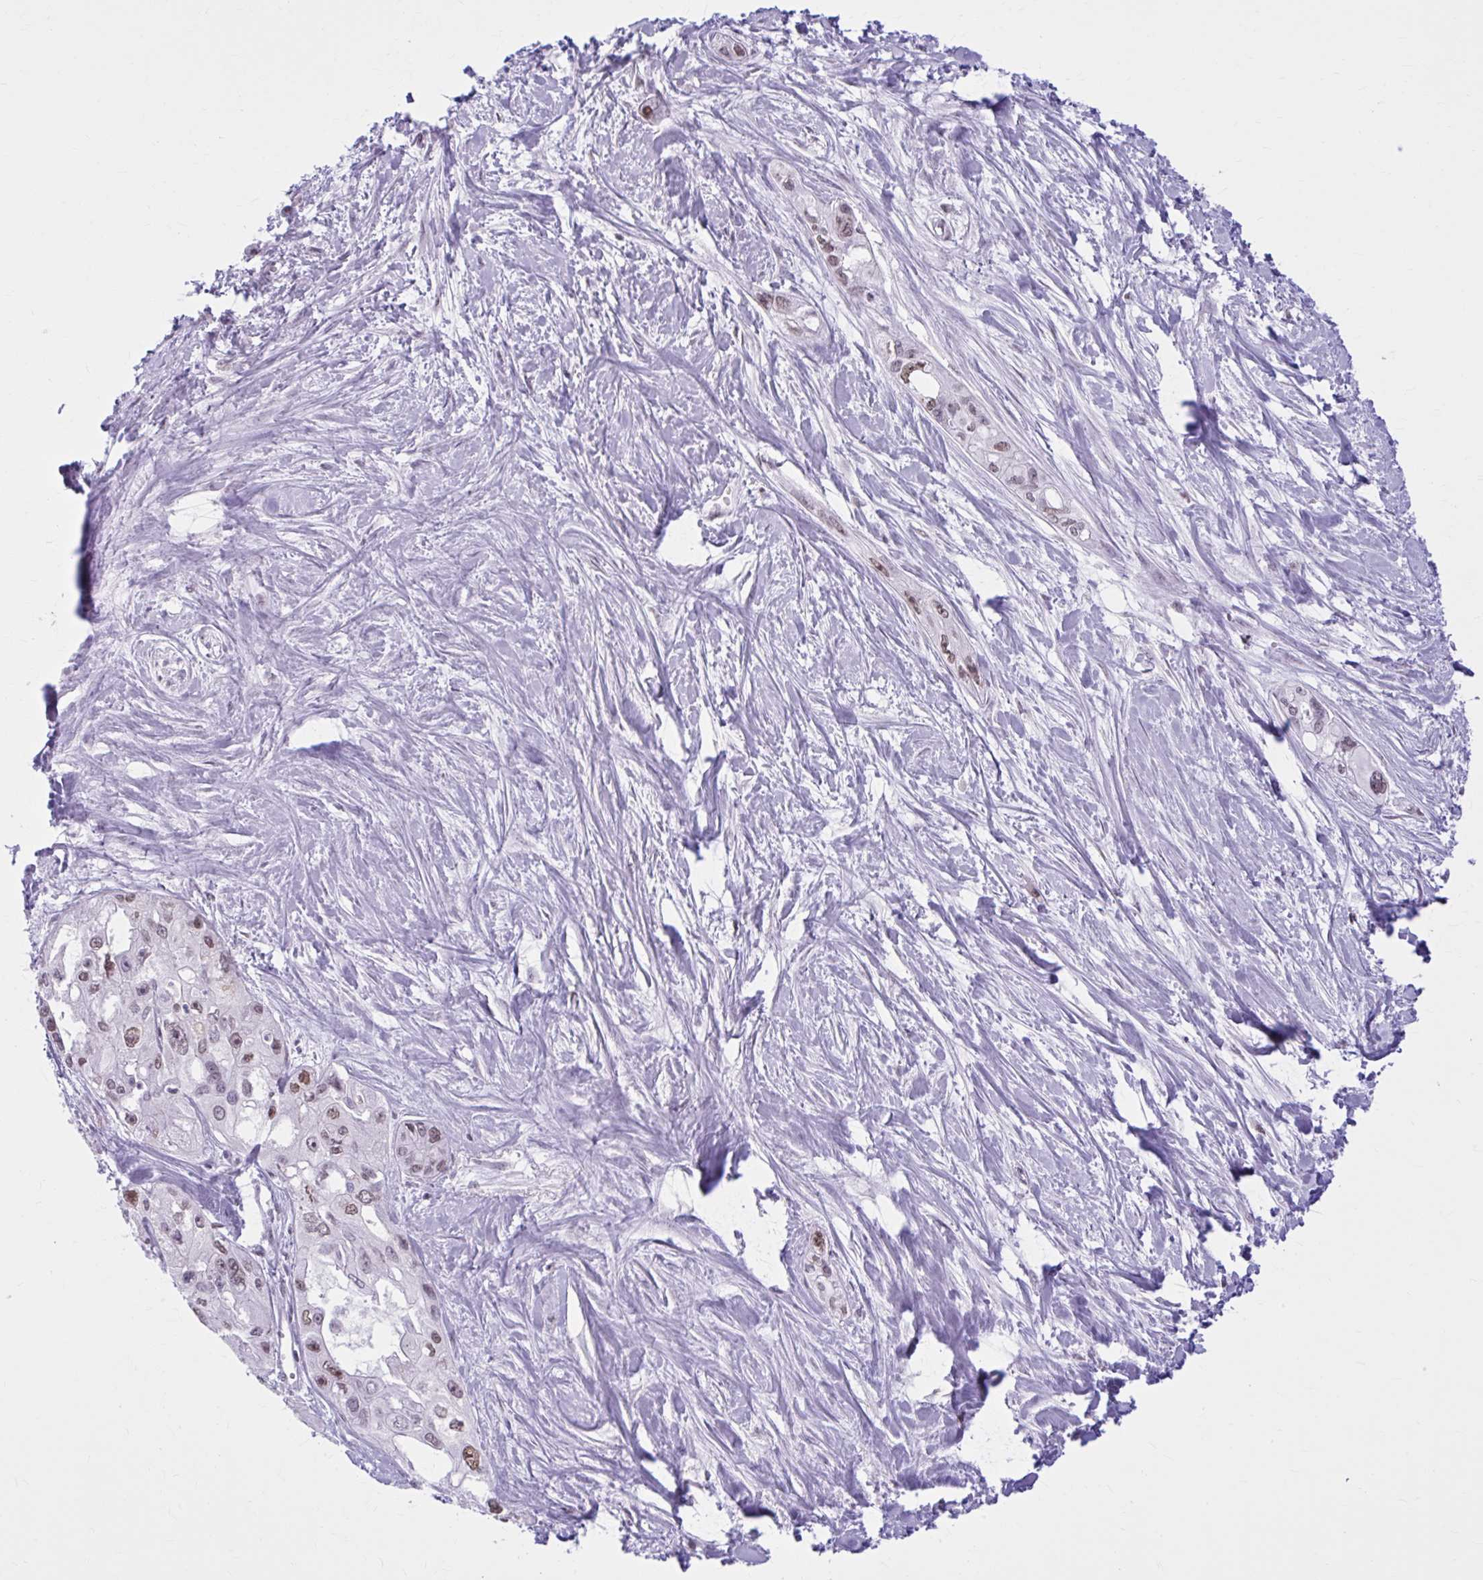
{"staining": {"intensity": "moderate", "quantity": "25%-75%", "location": "nuclear"}, "tissue": "pancreatic cancer", "cell_type": "Tumor cells", "image_type": "cancer", "snomed": [{"axis": "morphology", "description": "Adenocarcinoma, NOS"}, {"axis": "topography", "description": "Pancreas"}], "caption": "Immunohistochemistry (IHC) (DAB (3,3'-diaminobenzidine)) staining of pancreatic cancer demonstrates moderate nuclear protein expression in approximately 25%-75% of tumor cells.", "gene": "PABIR1", "patient": {"sex": "female", "age": 50}}